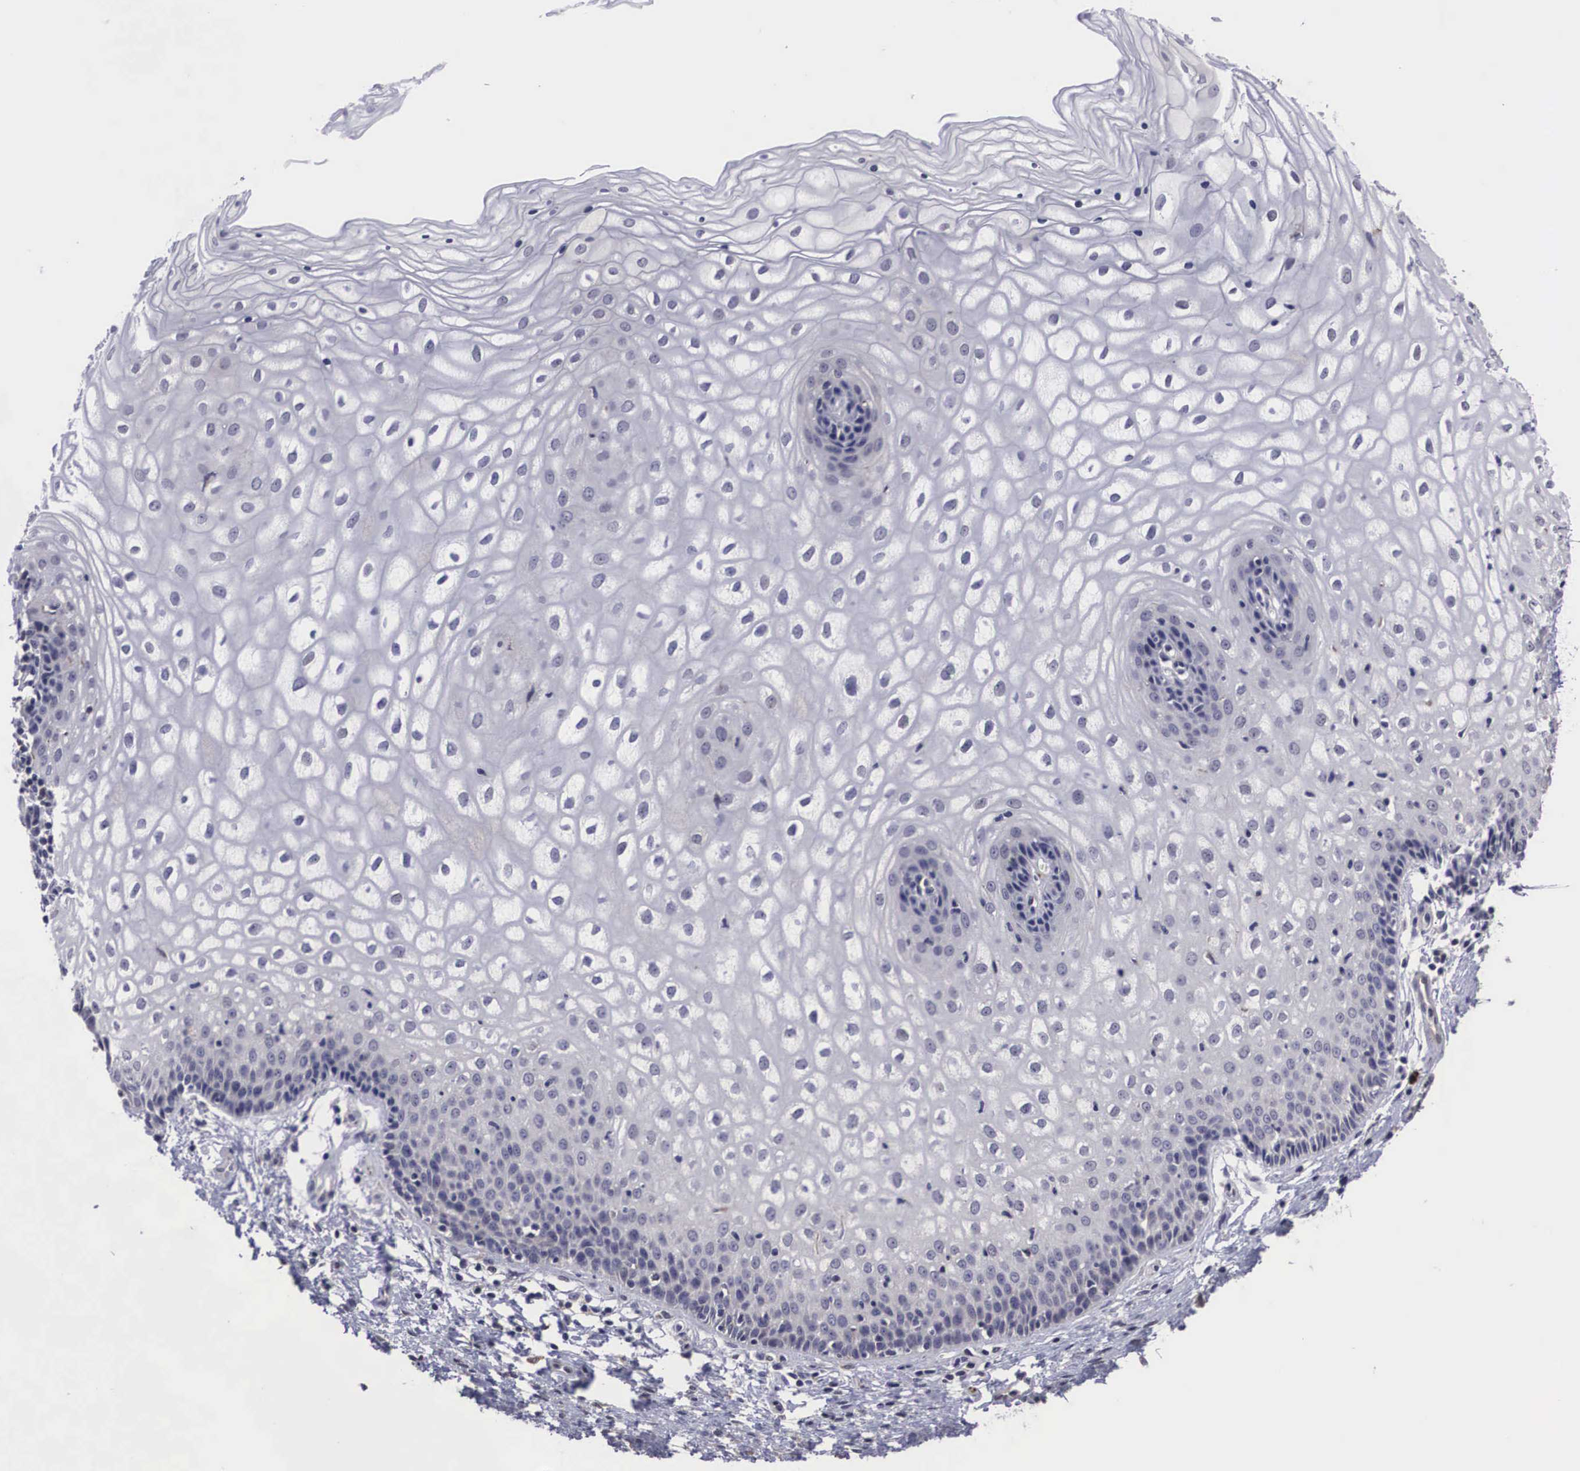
{"staining": {"intensity": "weak", "quantity": "<25%", "location": "cytoplasmic/membranous"}, "tissue": "vagina", "cell_type": "Squamous epithelial cells", "image_type": "normal", "snomed": [{"axis": "morphology", "description": "Normal tissue, NOS"}, {"axis": "topography", "description": "Vagina"}], "caption": "Vagina stained for a protein using IHC shows no expression squamous epithelial cells.", "gene": "CRELD2", "patient": {"sex": "female", "age": 34}}